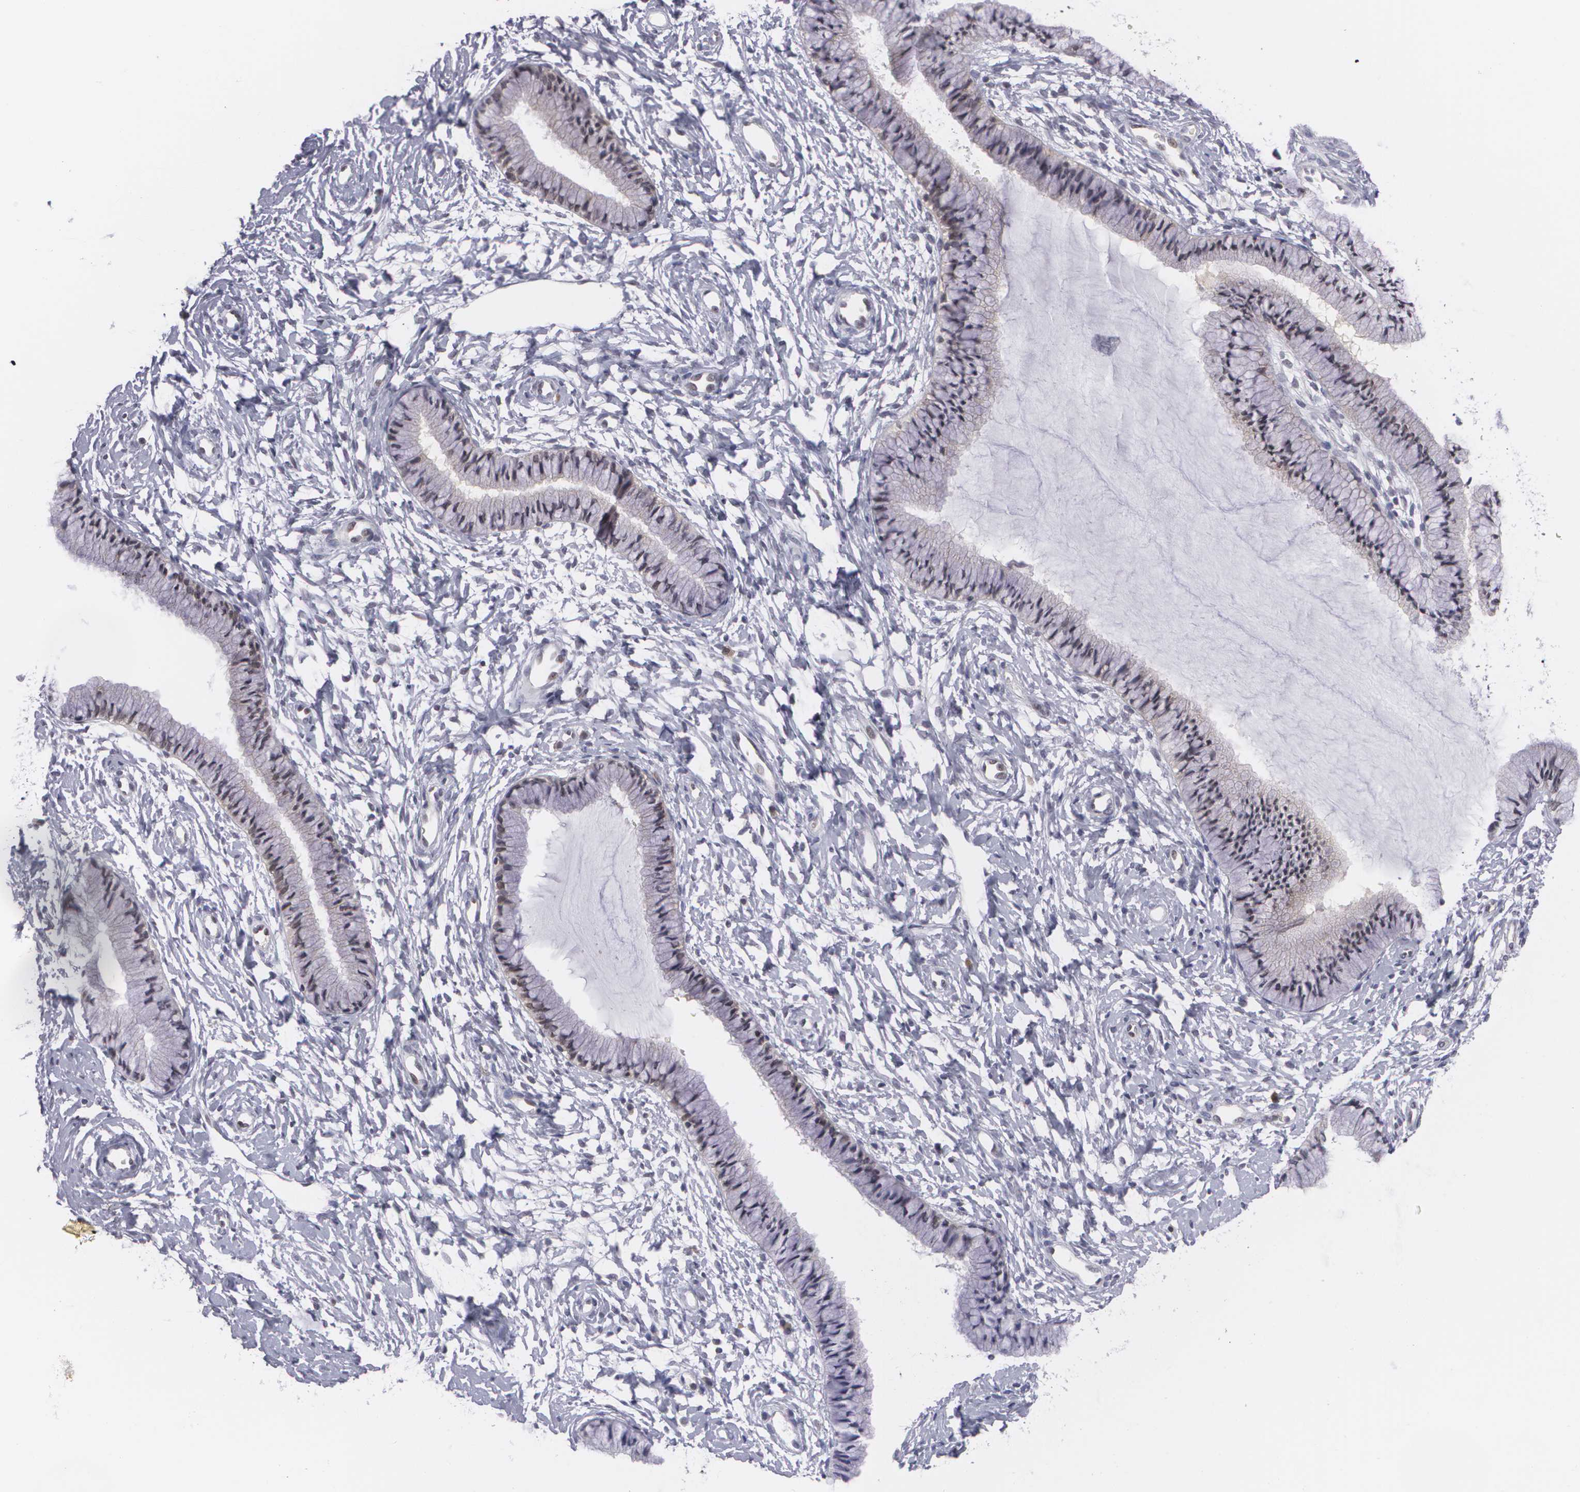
{"staining": {"intensity": "moderate", "quantity": "25%-75%", "location": "cytoplasmic/membranous"}, "tissue": "cervix", "cell_type": "Glandular cells", "image_type": "normal", "snomed": [{"axis": "morphology", "description": "Normal tissue, NOS"}, {"axis": "topography", "description": "Cervix"}], "caption": "Immunohistochemistry (IHC) (DAB) staining of normal human cervix demonstrates moderate cytoplasmic/membranous protein staining in approximately 25%-75% of glandular cells.", "gene": "BCL10", "patient": {"sex": "female", "age": 46}}